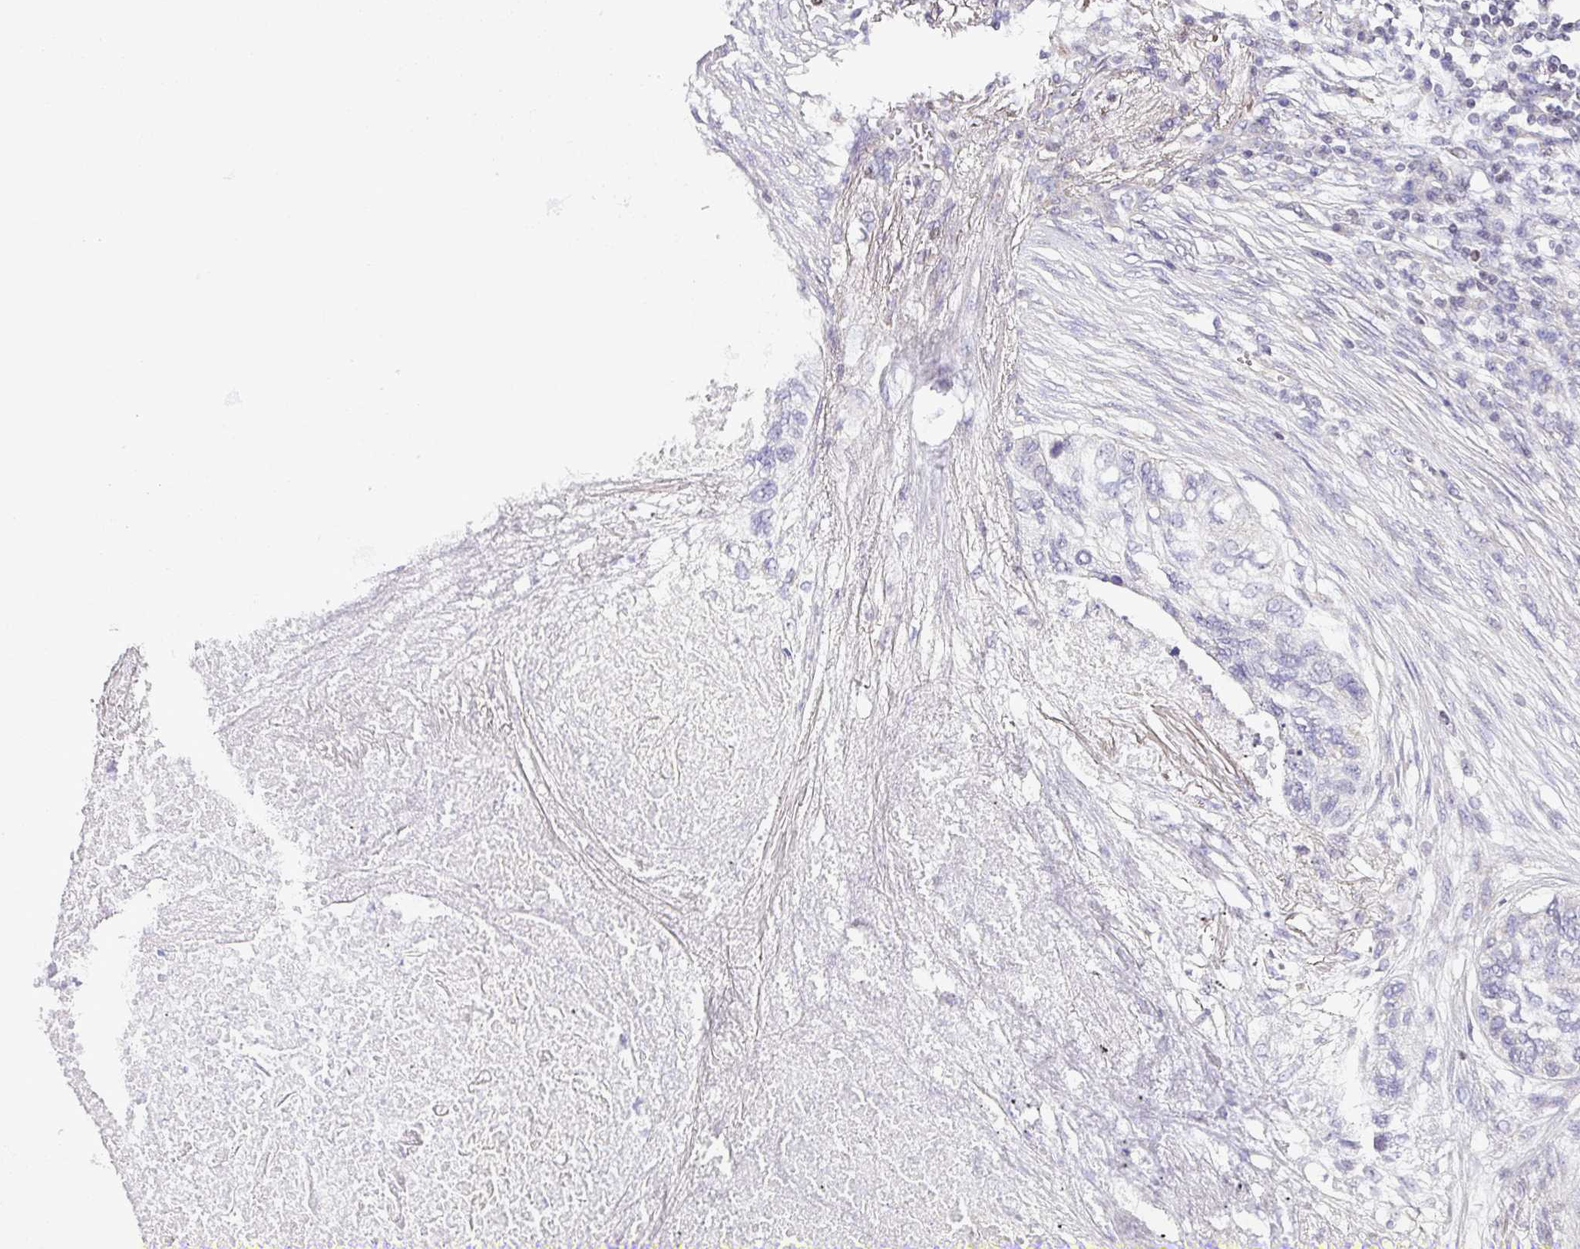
{"staining": {"intensity": "negative", "quantity": "none", "location": "none"}, "tissue": "lung cancer", "cell_type": "Tumor cells", "image_type": "cancer", "snomed": [{"axis": "morphology", "description": "Squamous cell carcinoma, NOS"}, {"axis": "topography", "description": "Lung"}], "caption": "Immunohistochemistry of human lung cancer demonstrates no positivity in tumor cells.", "gene": "FAM32A", "patient": {"sex": "female", "age": 63}}